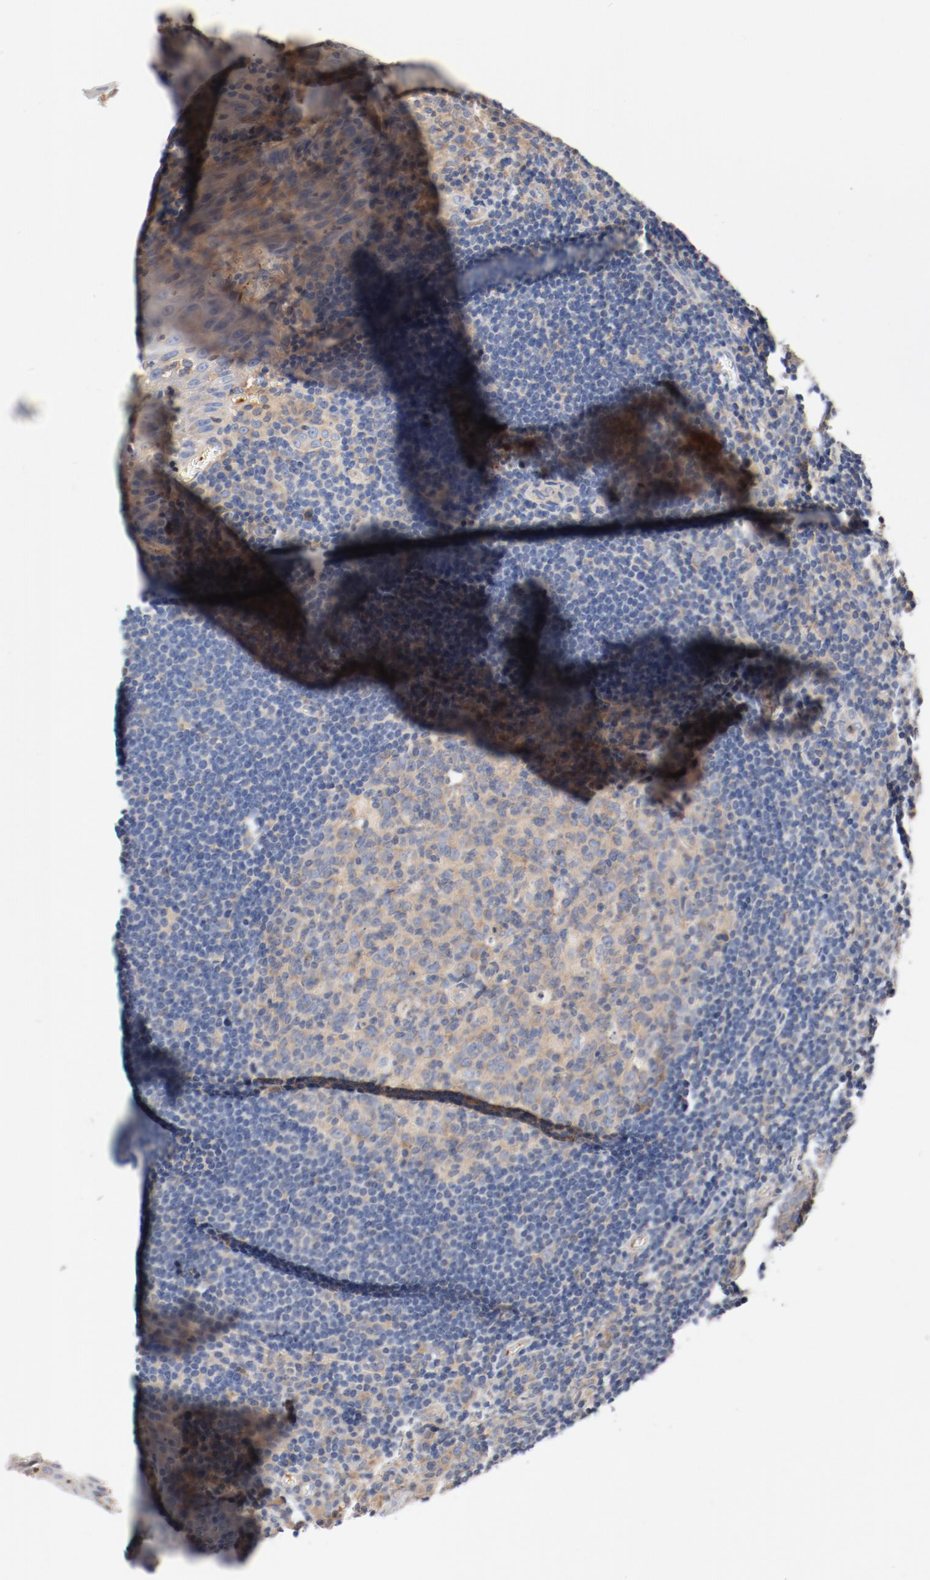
{"staining": {"intensity": "moderate", "quantity": ">75%", "location": "cytoplasmic/membranous"}, "tissue": "tonsil", "cell_type": "Germinal center cells", "image_type": "normal", "snomed": [{"axis": "morphology", "description": "Normal tissue, NOS"}, {"axis": "topography", "description": "Tonsil"}], "caption": "This micrograph displays IHC staining of unremarkable human tonsil, with medium moderate cytoplasmic/membranous positivity in approximately >75% of germinal center cells.", "gene": "ILK", "patient": {"sex": "male", "age": 20}}